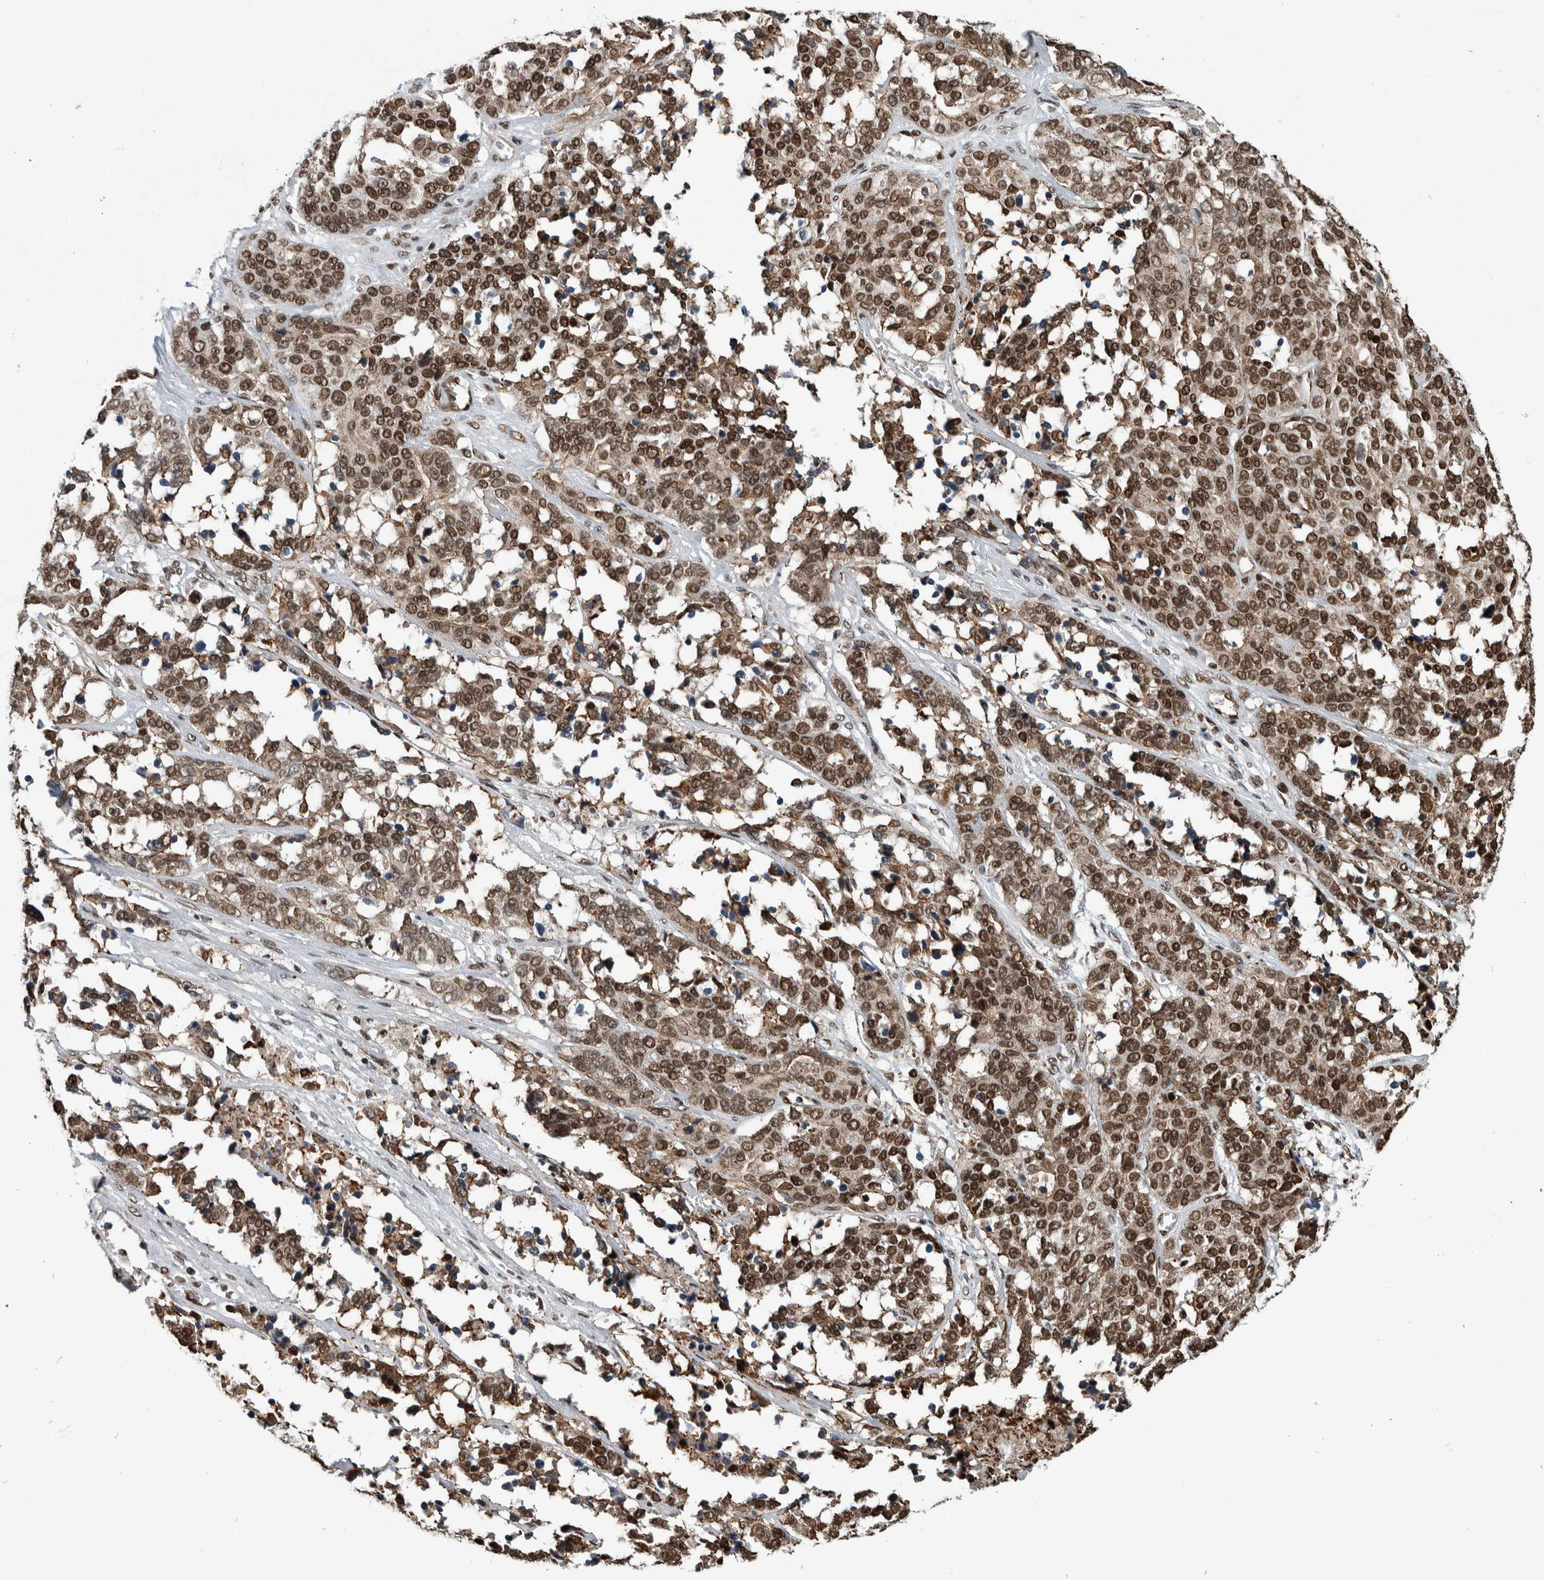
{"staining": {"intensity": "moderate", "quantity": ">75%", "location": "nuclear"}, "tissue": "ovarian cancer", "cell_type": "Tumor cells", "image_type": "cancer", "snomed": [{"axis": "morphology", "description": "Cystadenocarcinoma, serous, NOS"}, {"axis": "topography", "description": "Ovary"}], "caption": "High-power microscopy captured an IHC photomicrograph of ovarian serous cystadenocarcinoma, revealing moderate nuclear positivity in approximately >75% of tumor cells.", "gene": "FAM135B", "patient": {"sex": "female", "age": 44}}